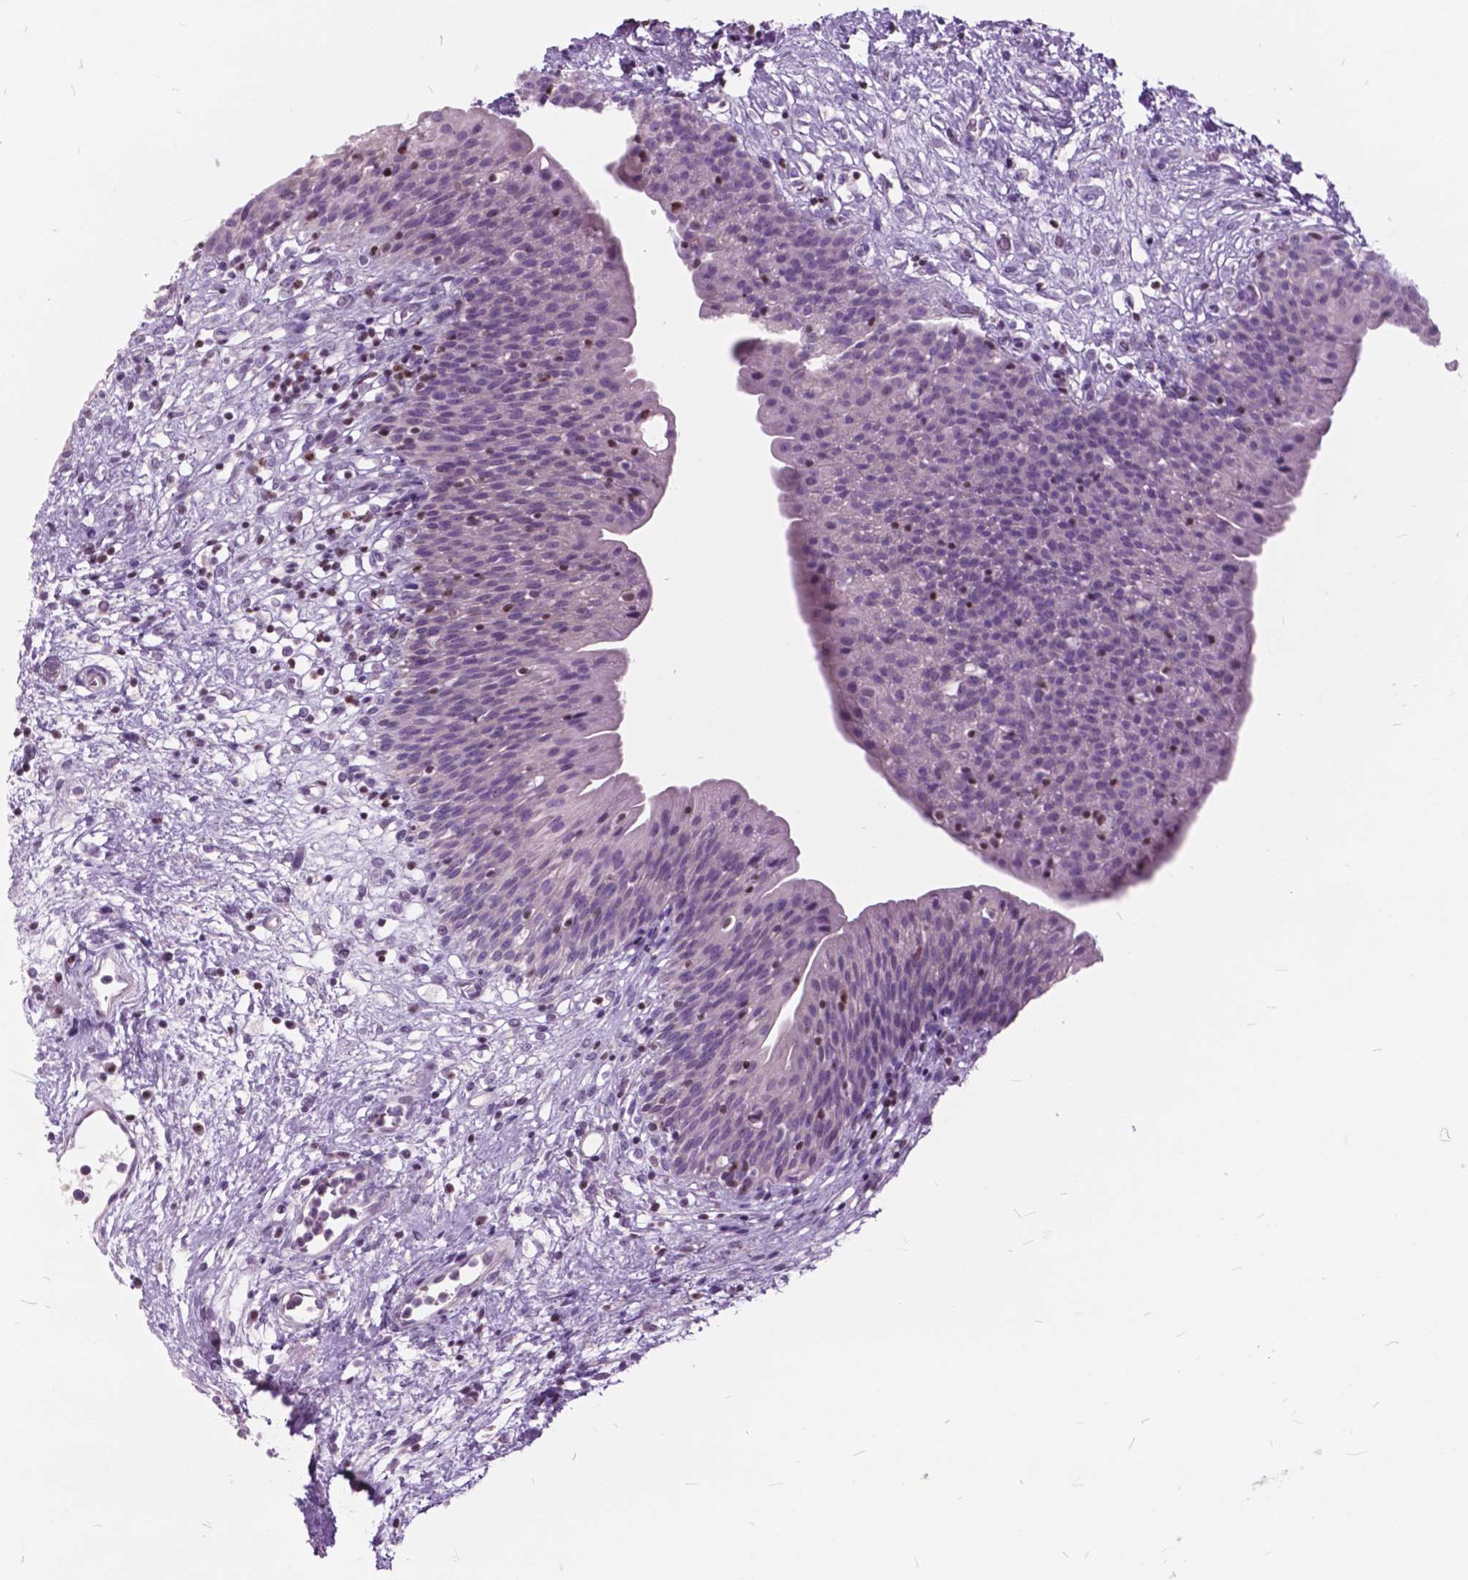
{"staining": {"intensity": "negative", "quantity": "none", "location": "none"}, "tissue": "urinary bladder", "cell_type": "Urothelial cells", "image_type": "normal", "snomed": [{"axis": "morphology", "description": "Normal tissue, NOS"}, {"axis": "topography", "description": "Urinary bladder"}], "caption": "IHC histopathology image of normal urinary bladder: human urinary bladder stained with DAB (3,3'-diaminobenzidine) demonstrates no significant protein staining in urothelial cells. Brightfield microscopy of IHC stained with DAB (3,3'-diaminobenzidine) (brown) and hematoxylin (blue), captured at high magnification.", "gene": "SP140", "patient": {"sex": "male", "age": 76}}